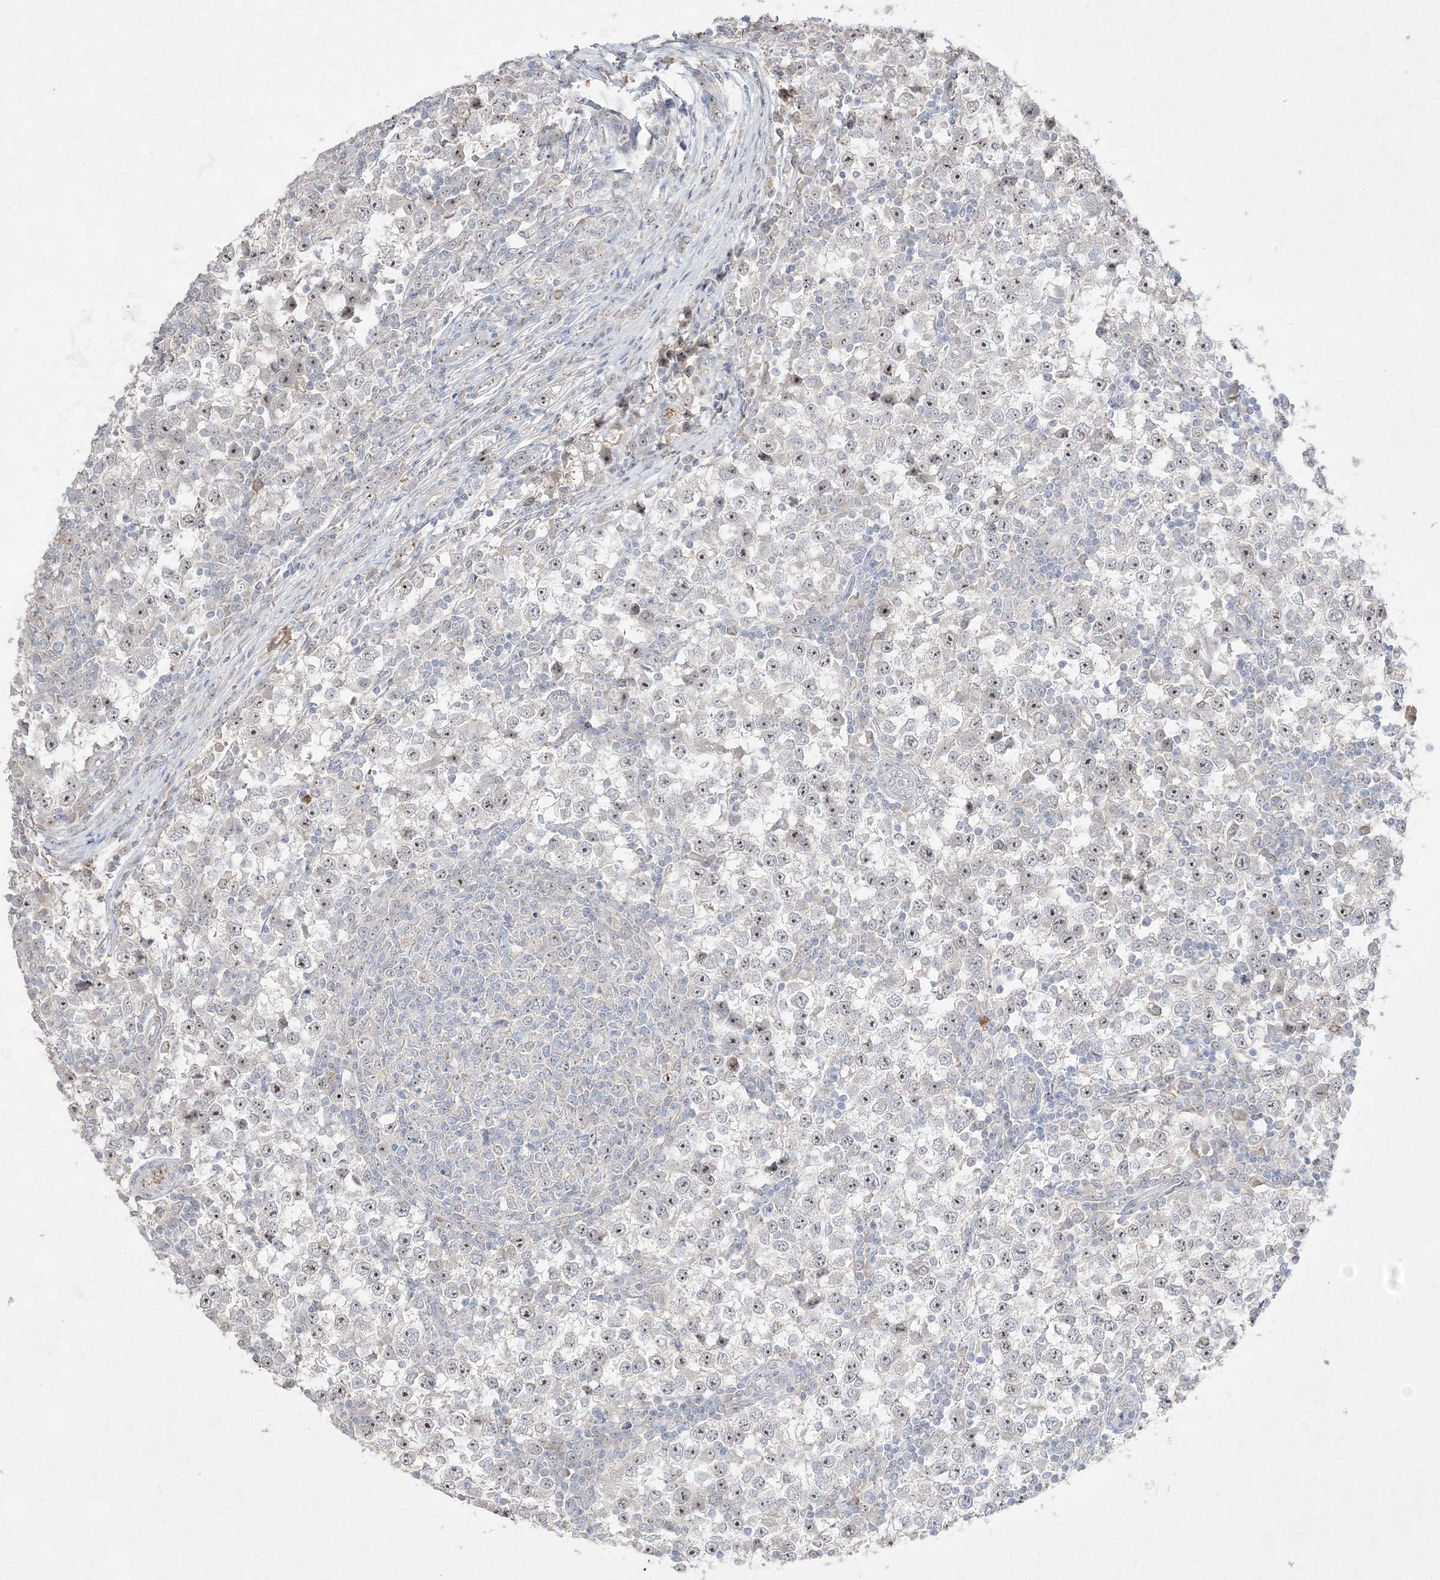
{"staining": {"intensity": "moderate", "quantity": "<25%", "location": "nuclear"}, "tissue": "testis cancer", "cell_type": "Tumor cells", "image_type": "cancer", "snomed": [{"axis": "morphology", "description": "Seminoma, NOS"}, {"axis": "topography", "description": "Testis"}], "caption": "Human seminoma (testis) stained for a protein (brown) shows moderate nuclear positive positivity in about <25% of tumor cells.", "gene": "NOP16", "patient": {"sex": "male", "age": 65}}